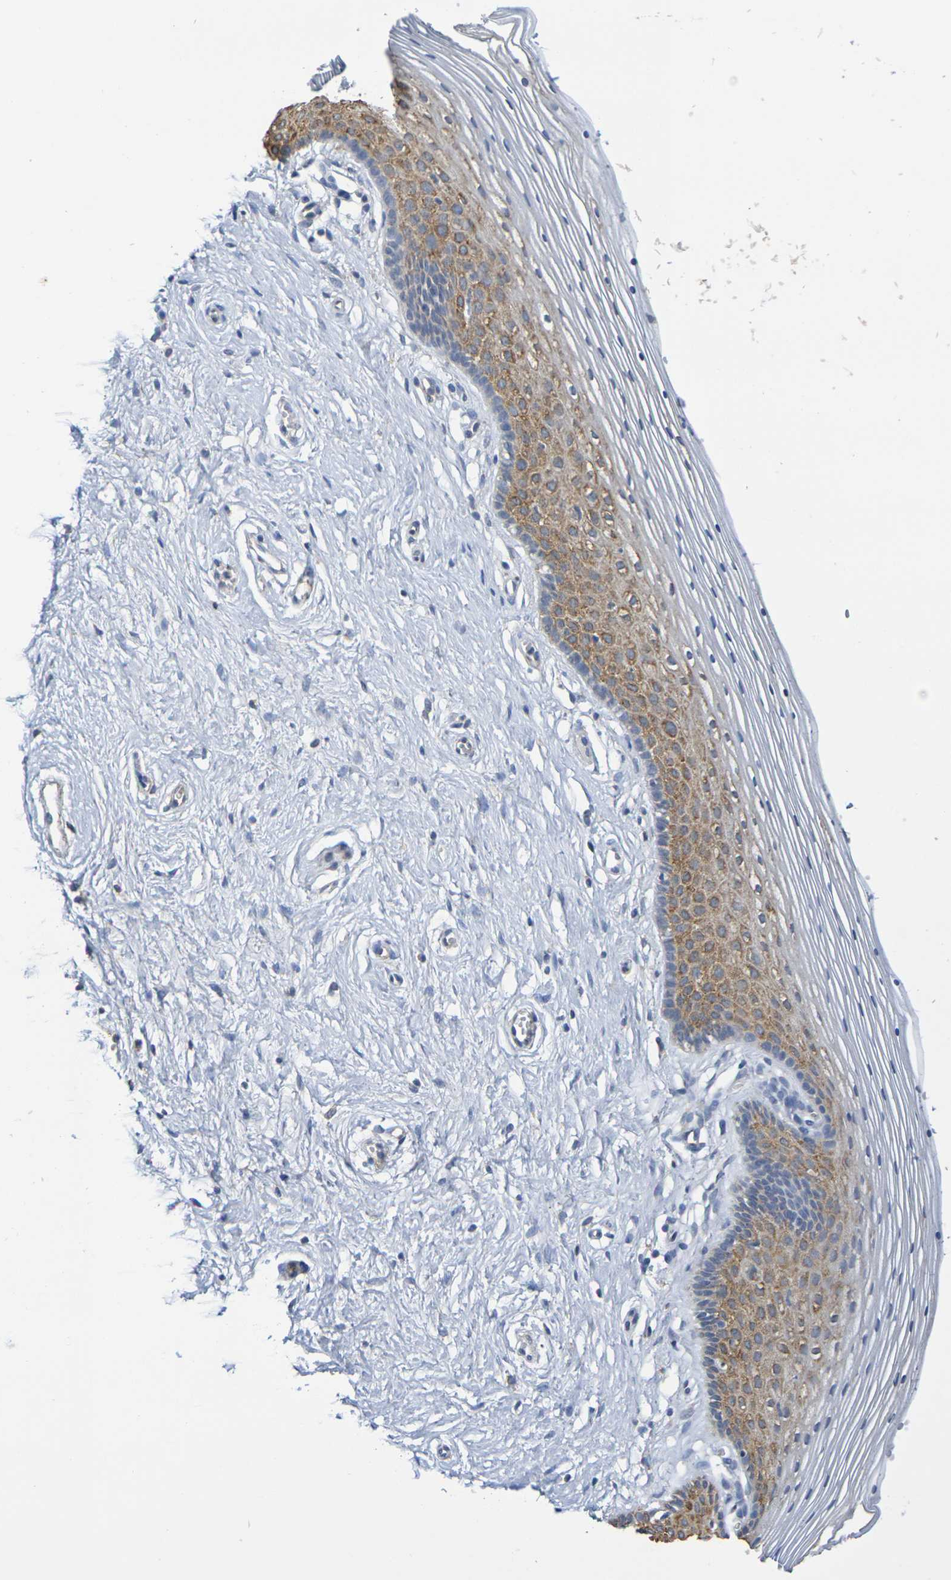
{"staining": {"intensity": "moderate", "quantity": "25%-75%", "location": "cytoplasmic/membranous"}, "tissue": "vagina", "cell_type": "Squamous epithelial cells", "image_type": "normal", "snomed": [{"axis": "morphology", "description": "Normal tissue, NOS"}, {"axis": "topography", "description": "Vagina"}], "caption": "A micrograph of vagina stained for a protein reveals moderate cytoplasmic/membranous brown staining in squamous epithelial cells.", "gene": "CHRNB1", "patient": {"sex": "female", "age": 32}}